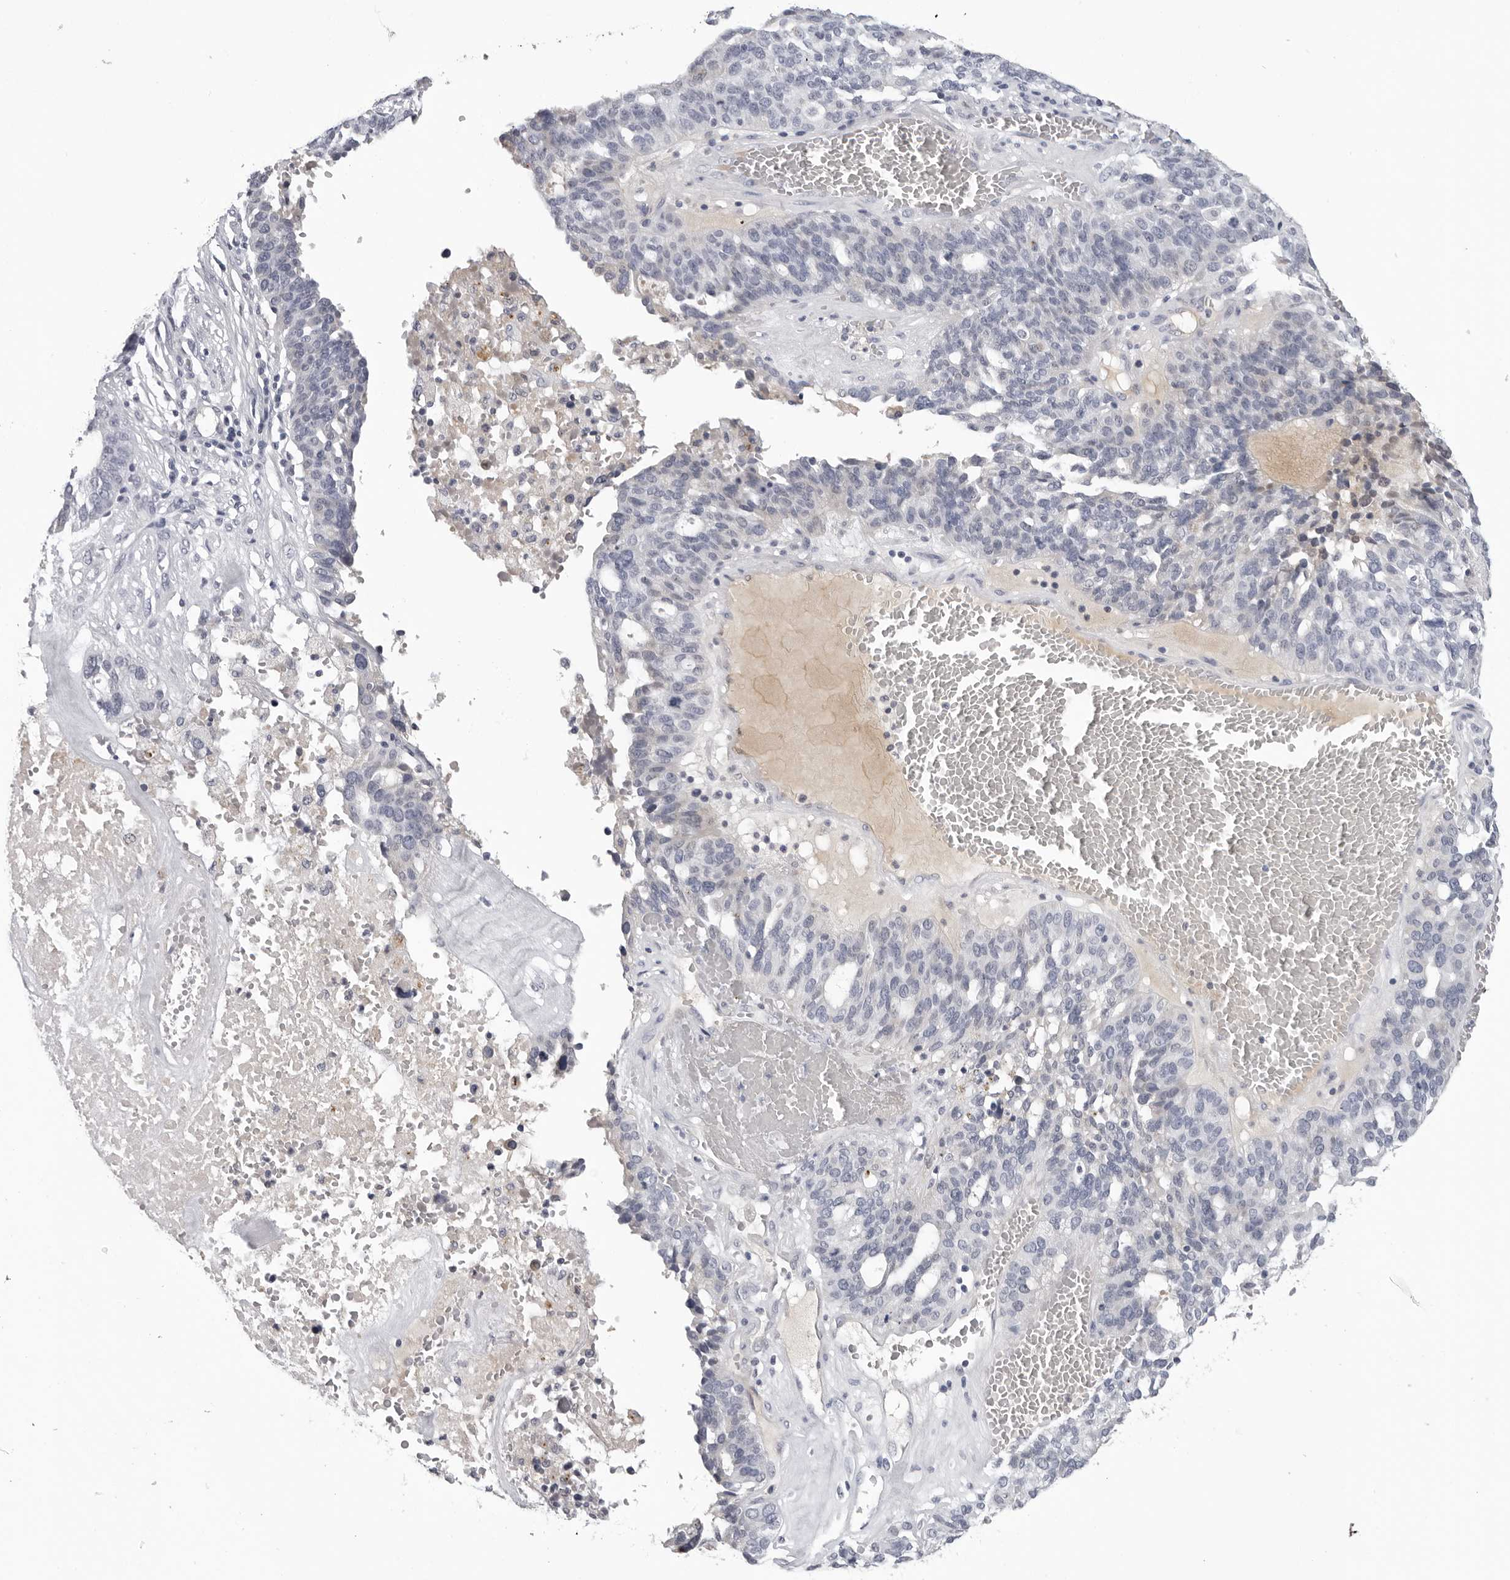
{"staining": {"intensity": "negative", "quantity": "none", "location": "none"}, "tissue": "ovarian cancer", "cell_type": "Tumor cells", "image_type": "cancer", "snomed": [{"axis": "morphology", "description": "Cystadenocarcinoma, serous, NOS"}, {"axis": "topography", "description": "Ovary"}], "caption": "High power microscopy photomicrograph of an immunohistochemistry photomicrograph of serous cystadenocarcinoma (ovarian), revealing no significant positivity in tumor cells. (DAB (3,3'-diaminobenzidine) IHC visualized using brightfield microscopy, high magnification).", "gene": "ZNF502", "patient": {"sex": "female", "age": 59}}